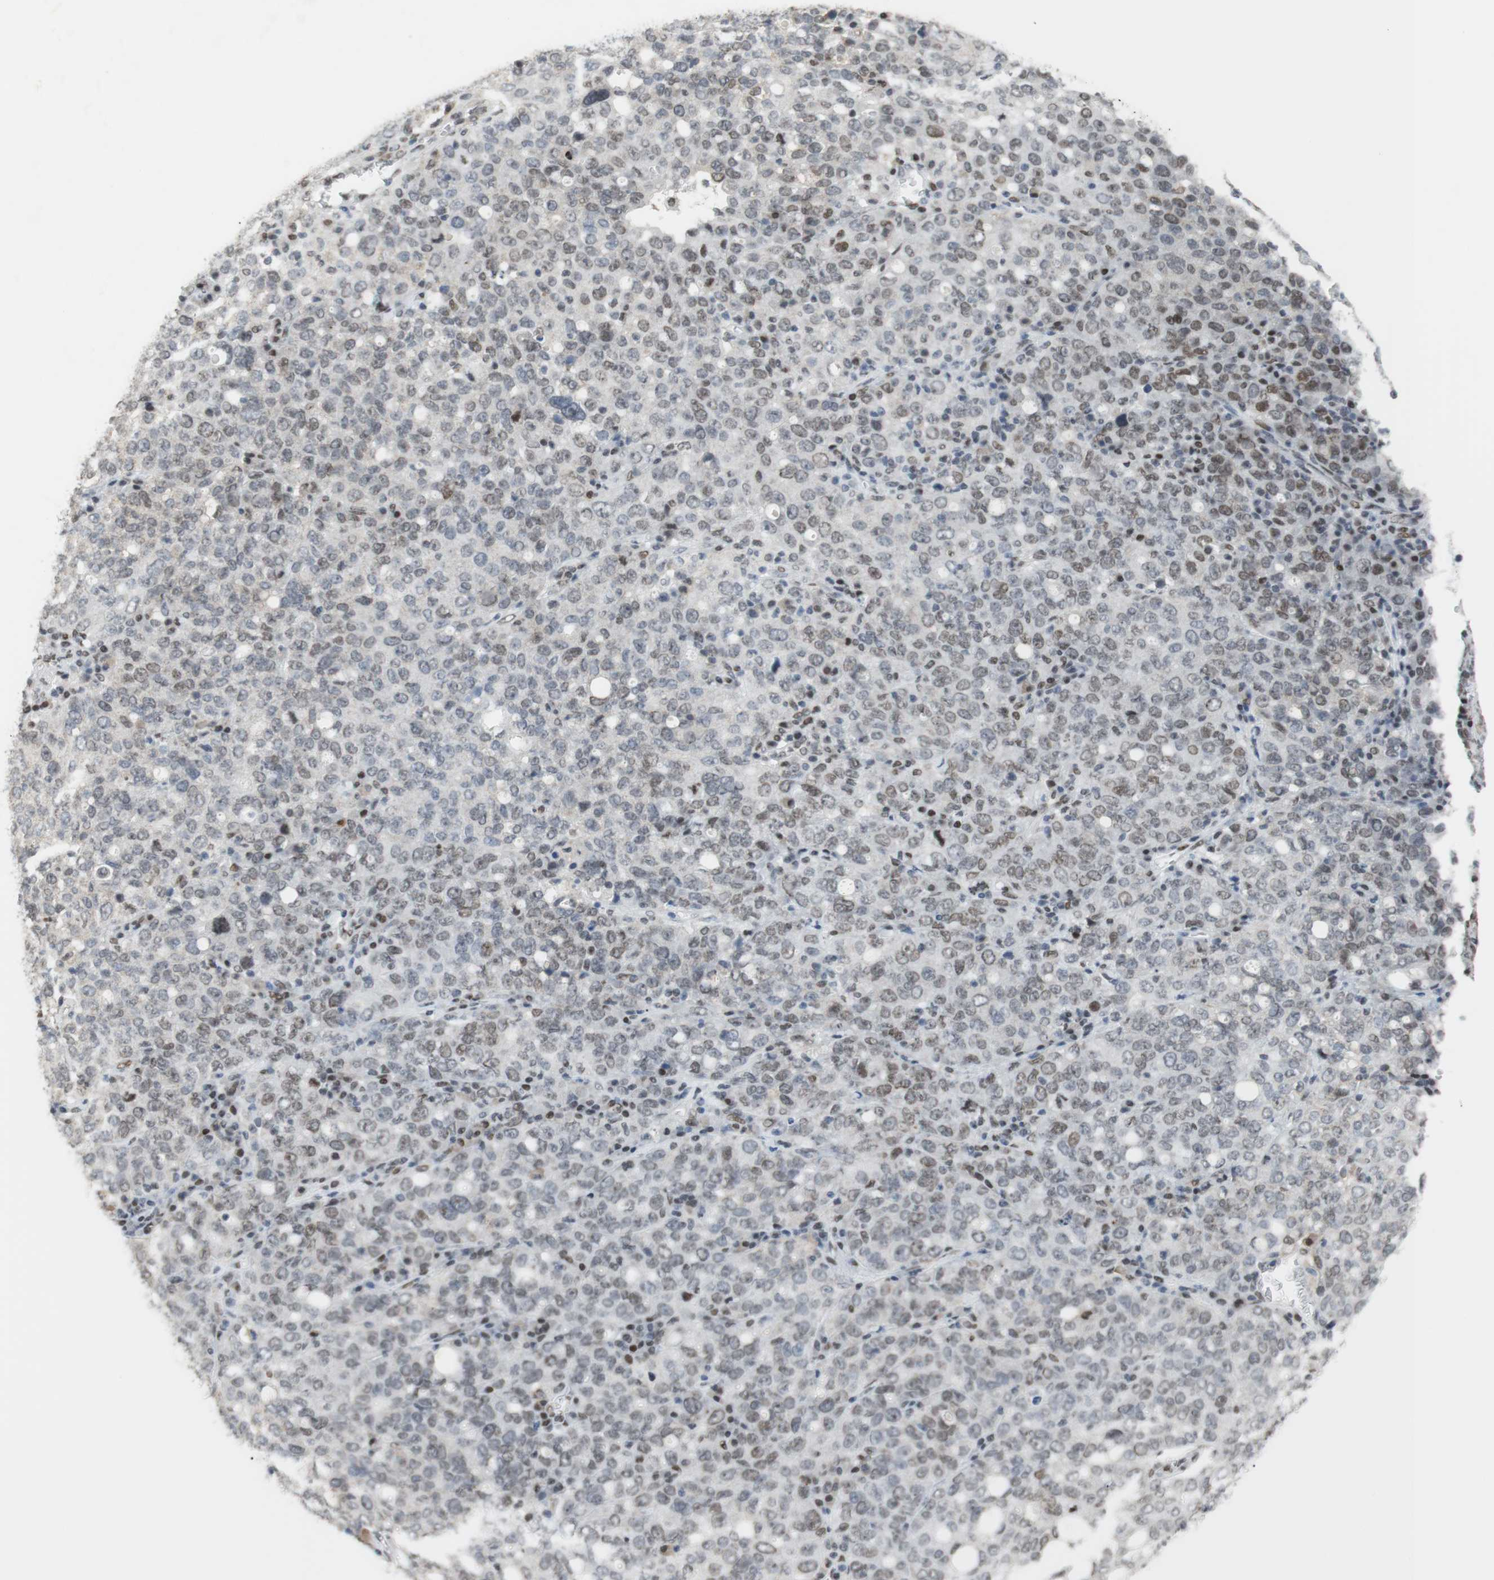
{"staining": {"intensity": "weak", "quantity": "<25%", "location": "nuclear"}, "tissue": "ovarian cancer", "cell_type": "Tumor cells", "image_type": "cancer", "snomed": [{"axis": "morphology", "description": "Carcinoma, endometroid"}, {"axis": "topography", "description": "Ovary"}], "caption": "This is an immunohistochemistry (IHC) histopathology image of endometroid carcinoma (ovarian). There is no expression in tumor cells.", "gene": "BMI1", "patient": {"sex": "female", "age": 62}}